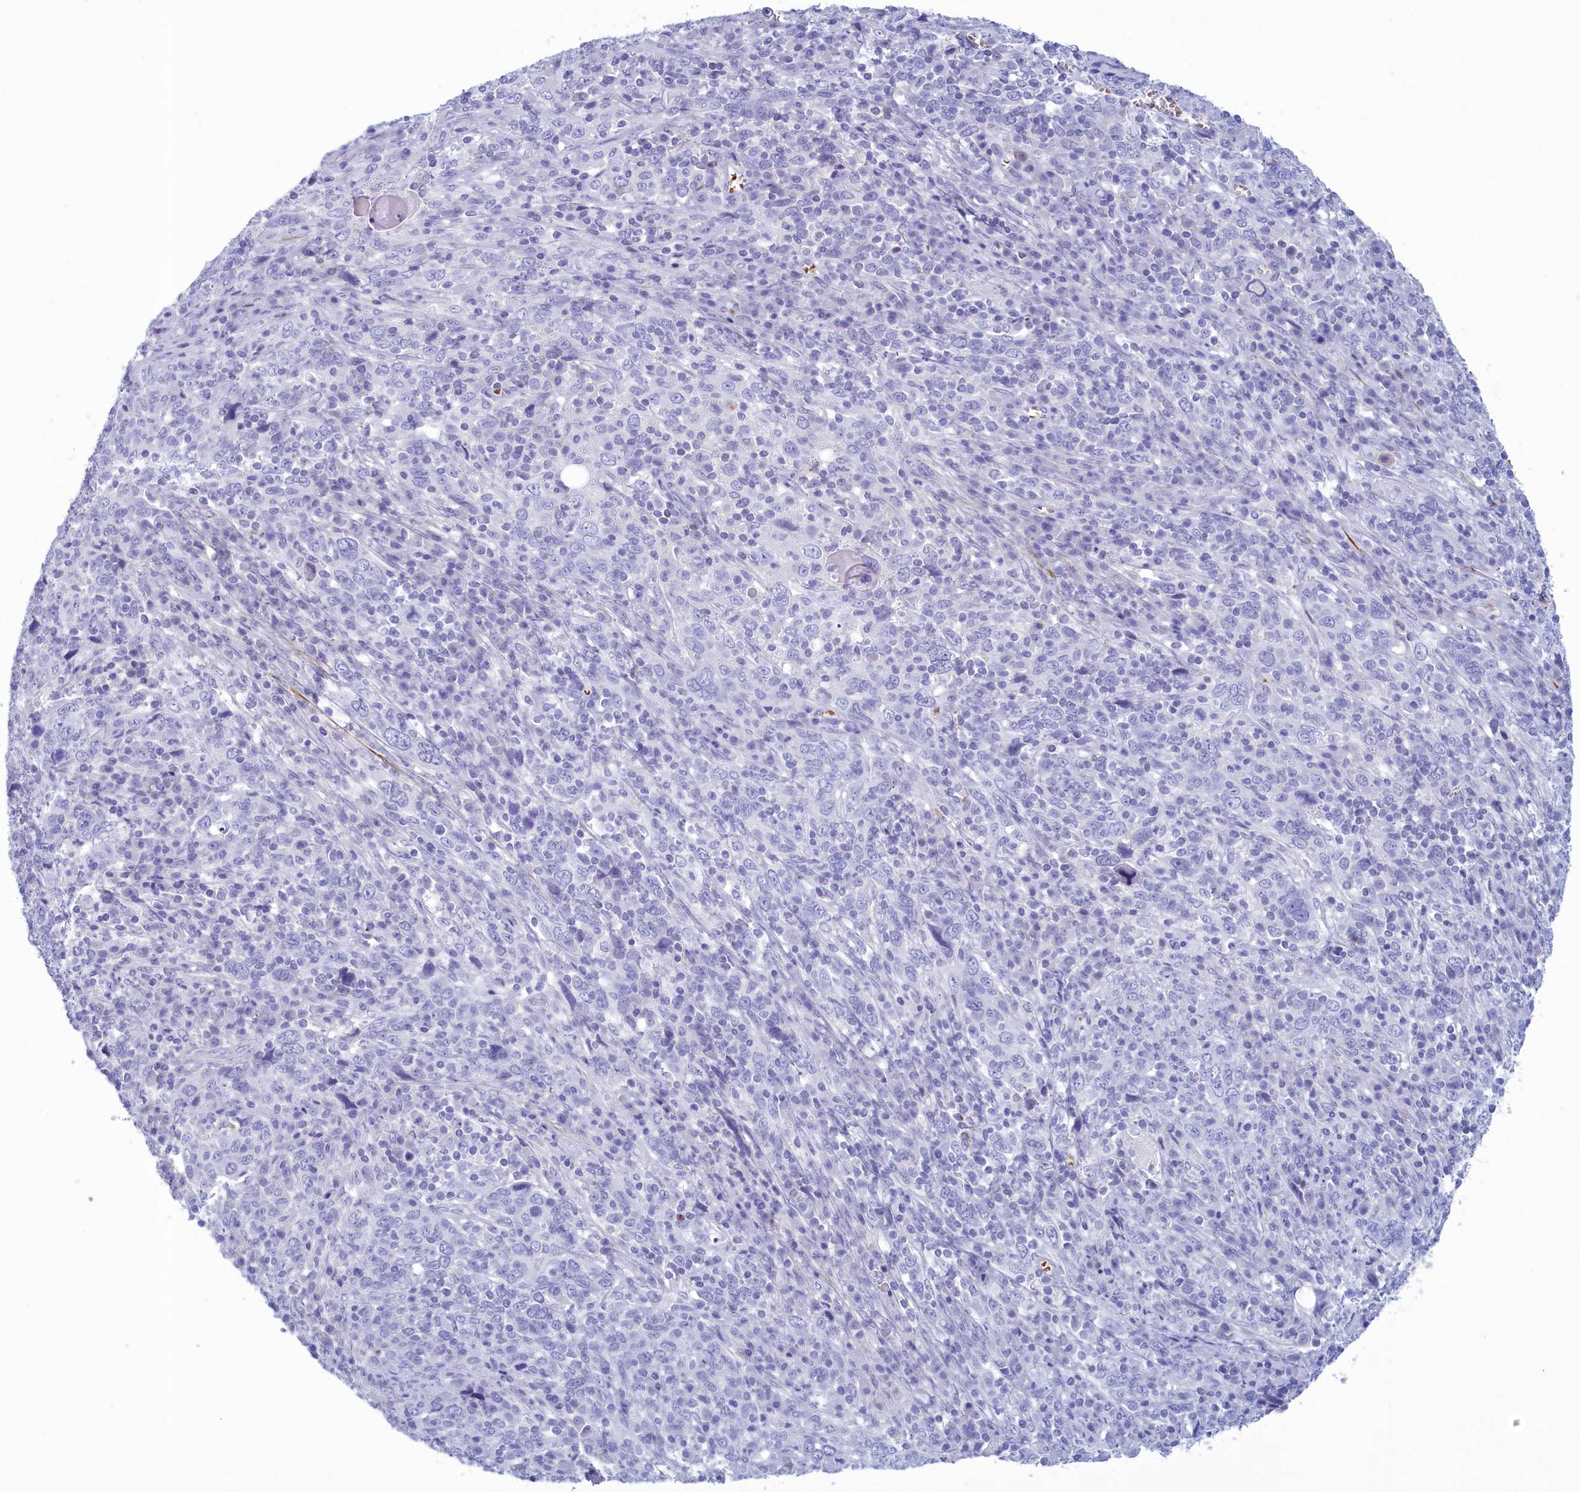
{"staining": {"intensity": "negative", "quantity": "none", "location": "none"}, "tissue": "cervical cancer", "cell_type": "Tumor cells", "image_type": "cancer", "snomed": [{"axis": "morphology", "description": "Squamous cell carcinoma, NOS"}, {"axis": "topography", "description": "Cervix"}], "caption": "Immunohistochemistry (IHC) micrograph of human cervical cancer stained for a protein (brown), which shows no expression in tumor cells.", "gene": "GAPDHS", "patient": {"sex": "female", "age": 46}}